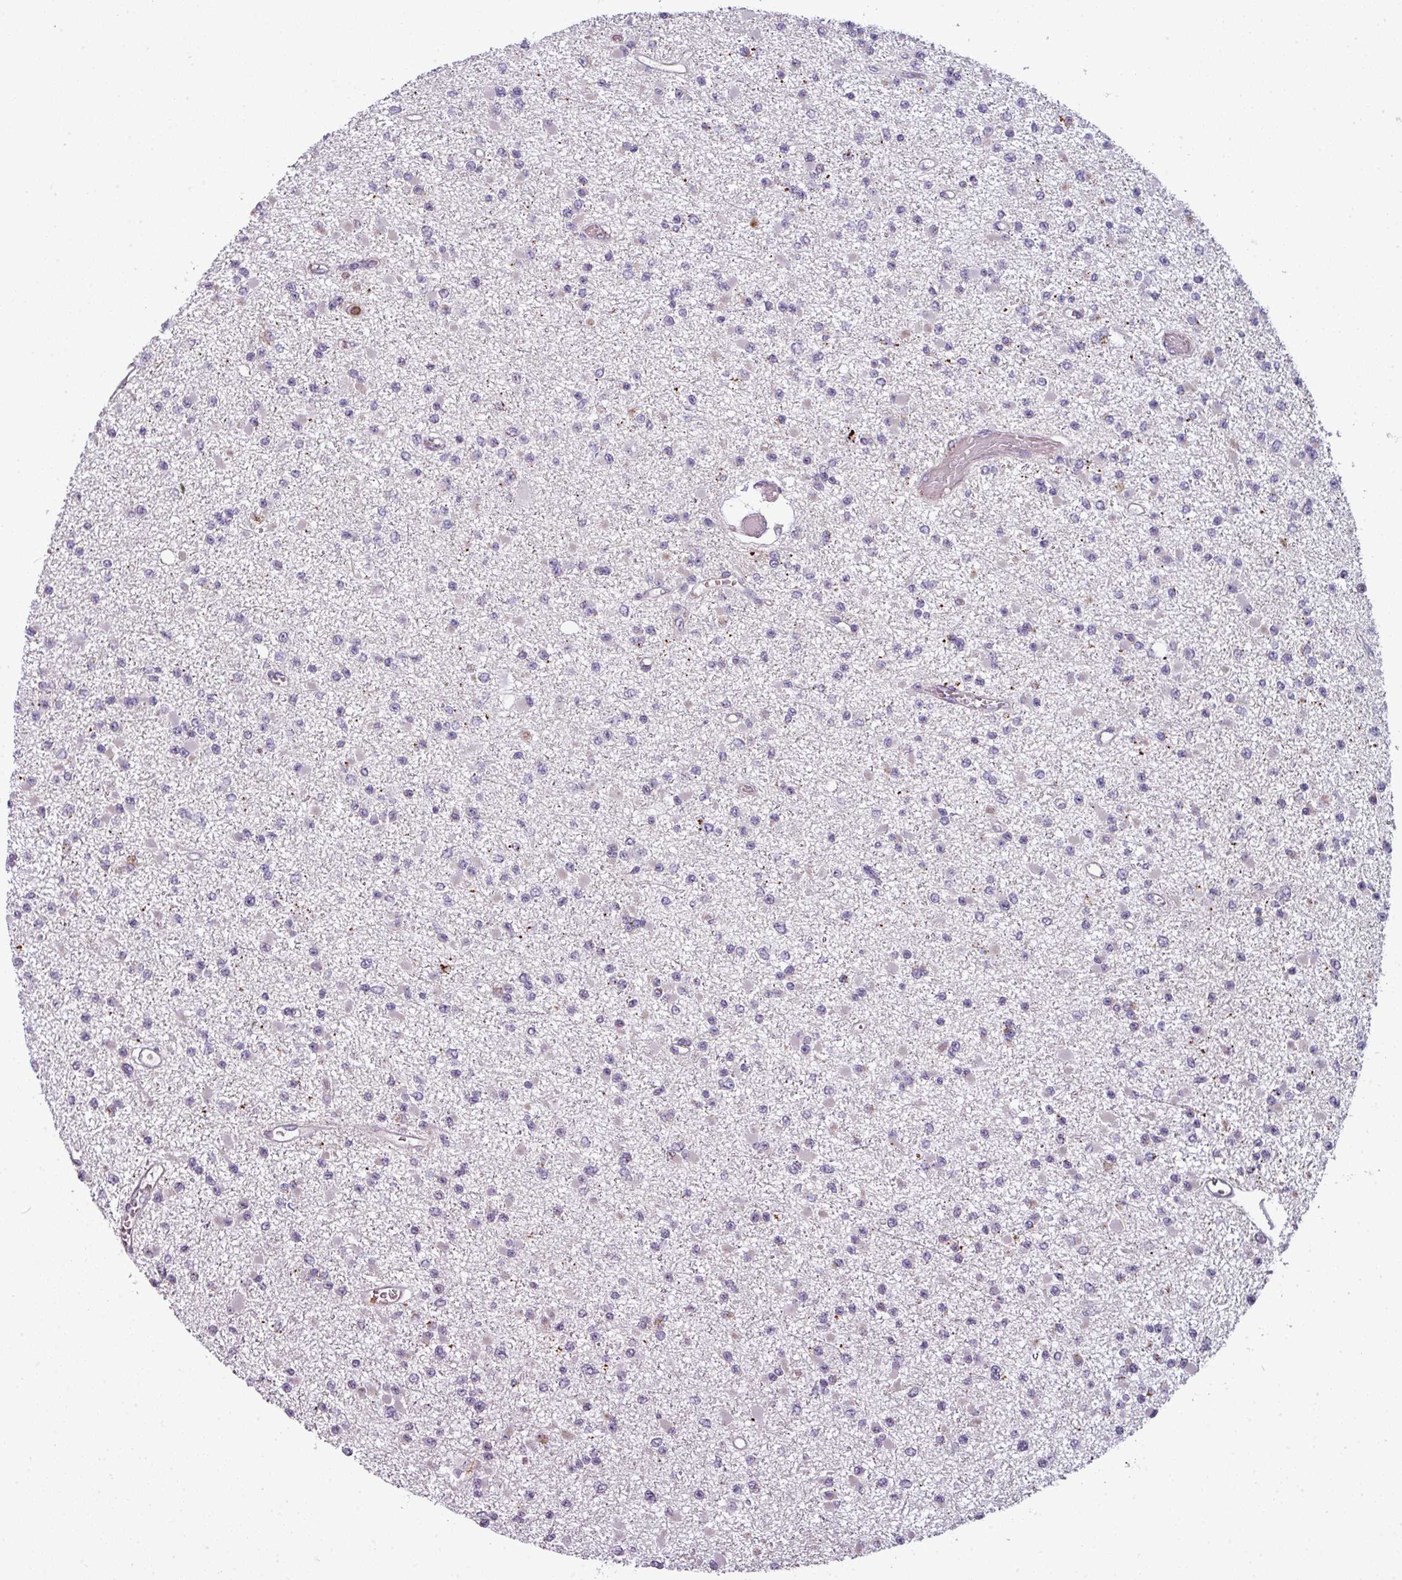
{"staining": {"intensity": "negative", "quantity": "none", "location": "none"}, "tissue": "glioma", "cell_type": "Tumor cells", "image_type": "cancer", "snomed": [{"axis": "morphology", "description": "Glioma, malignant, Low grade"}, {"axis": "topography", "description": "Brain"}], "caption": "A high-resolution histopathology image shows immunohistochemistry (IHC) staining of malignant low-grade glioma, which demonstrates no significant positivity in tumor cells.", "gene": "TMEFF1", "patient": {"sex": "female", "age": 22}}